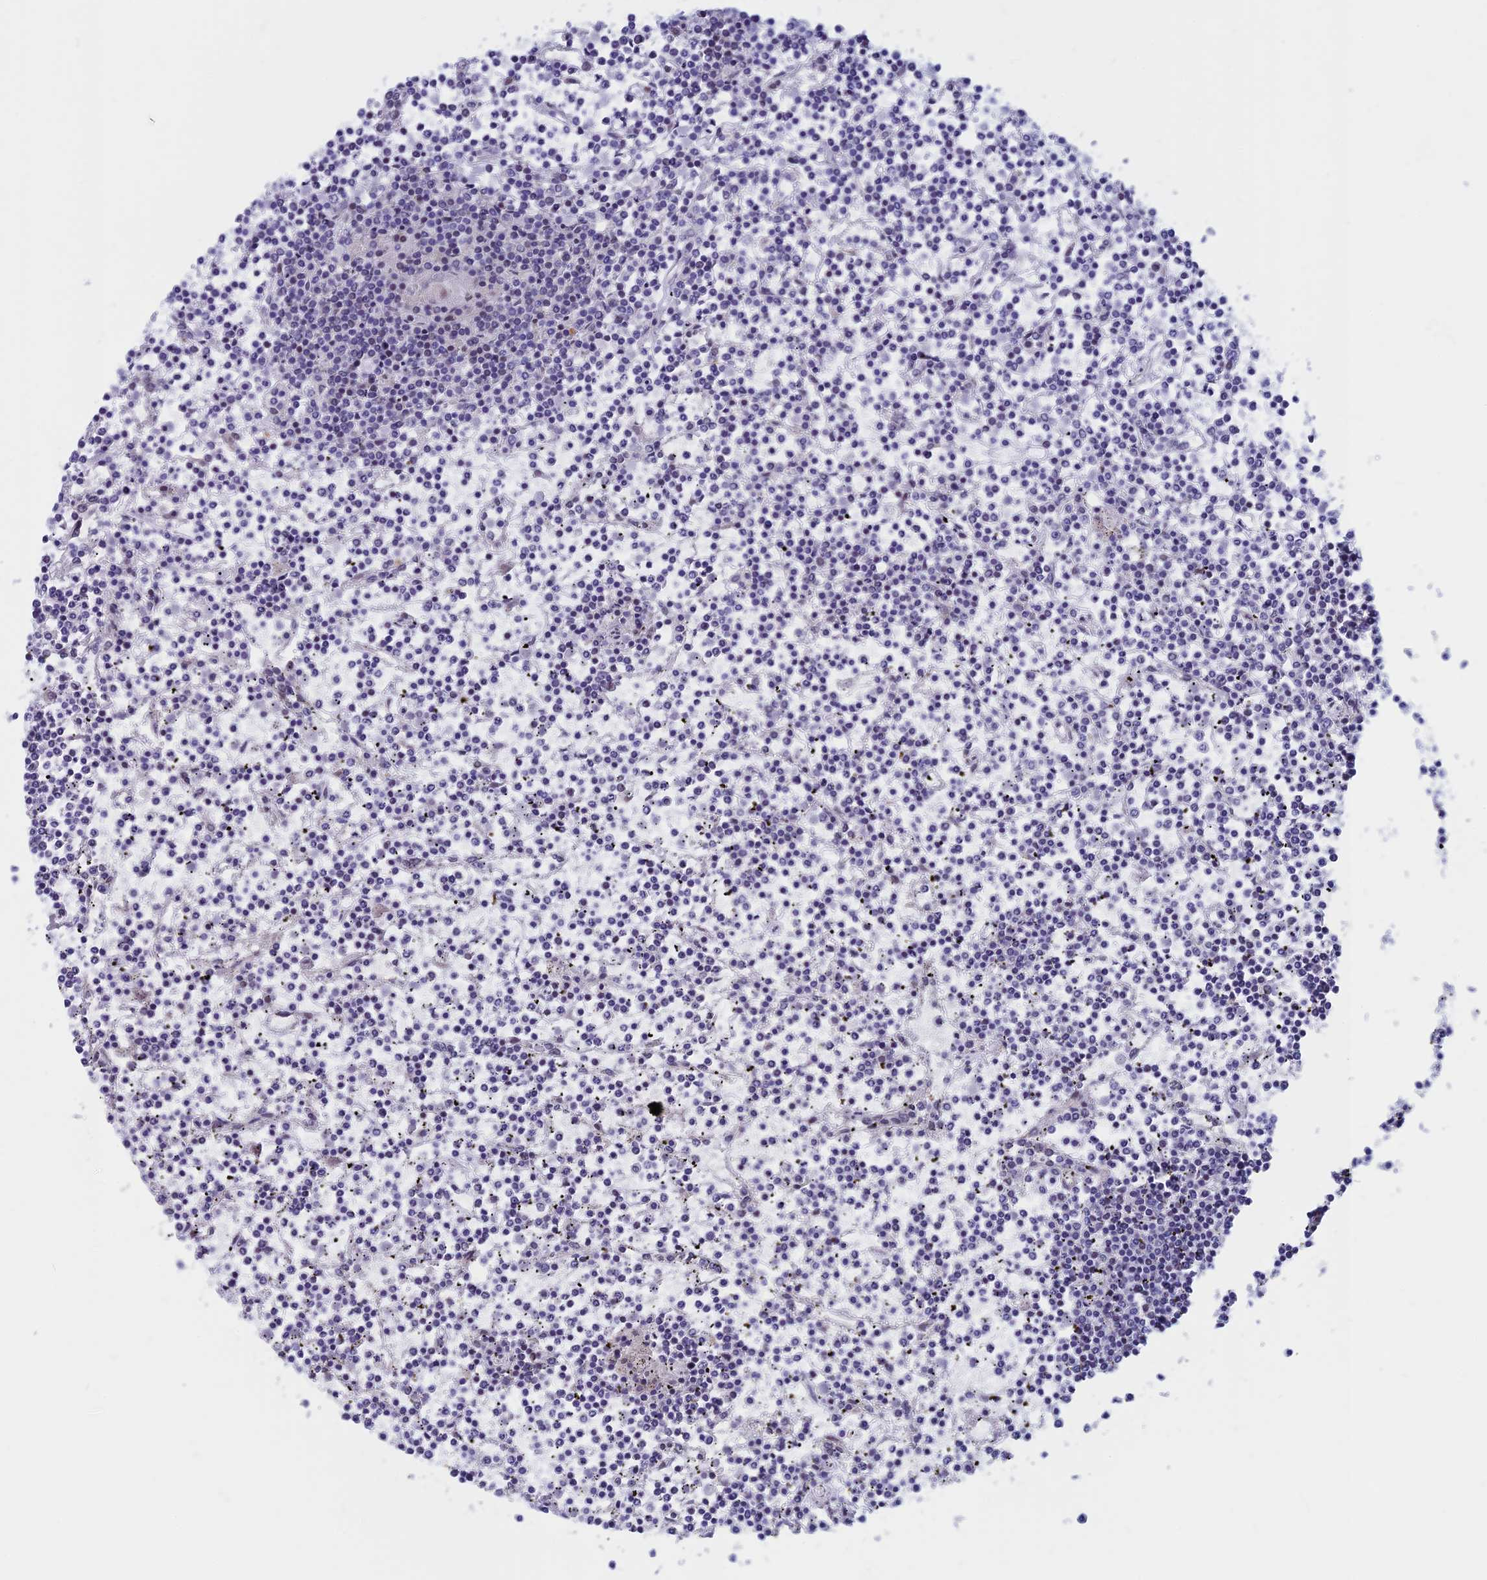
{"staining": {"intensity": "negative", "quantity": "none", "location": "none"}, "tissue": "lymphoma", "cell_type": "Tumor cells", "image_type": "cancer", "snomed": [{"axis": "morphology", "description": "Malignant lymphoma, non-Hodgkin's type, Low grade"}, {"axis": "topography", "description": "Spleen"}], "caption": "Histopathology image shows no significant protein expression in tumor cells of low-grade malignant lymphoma, non-Hodgkin's type.", "gene": "ASH2L", "patient": {"sex": "female", "age": 19}}